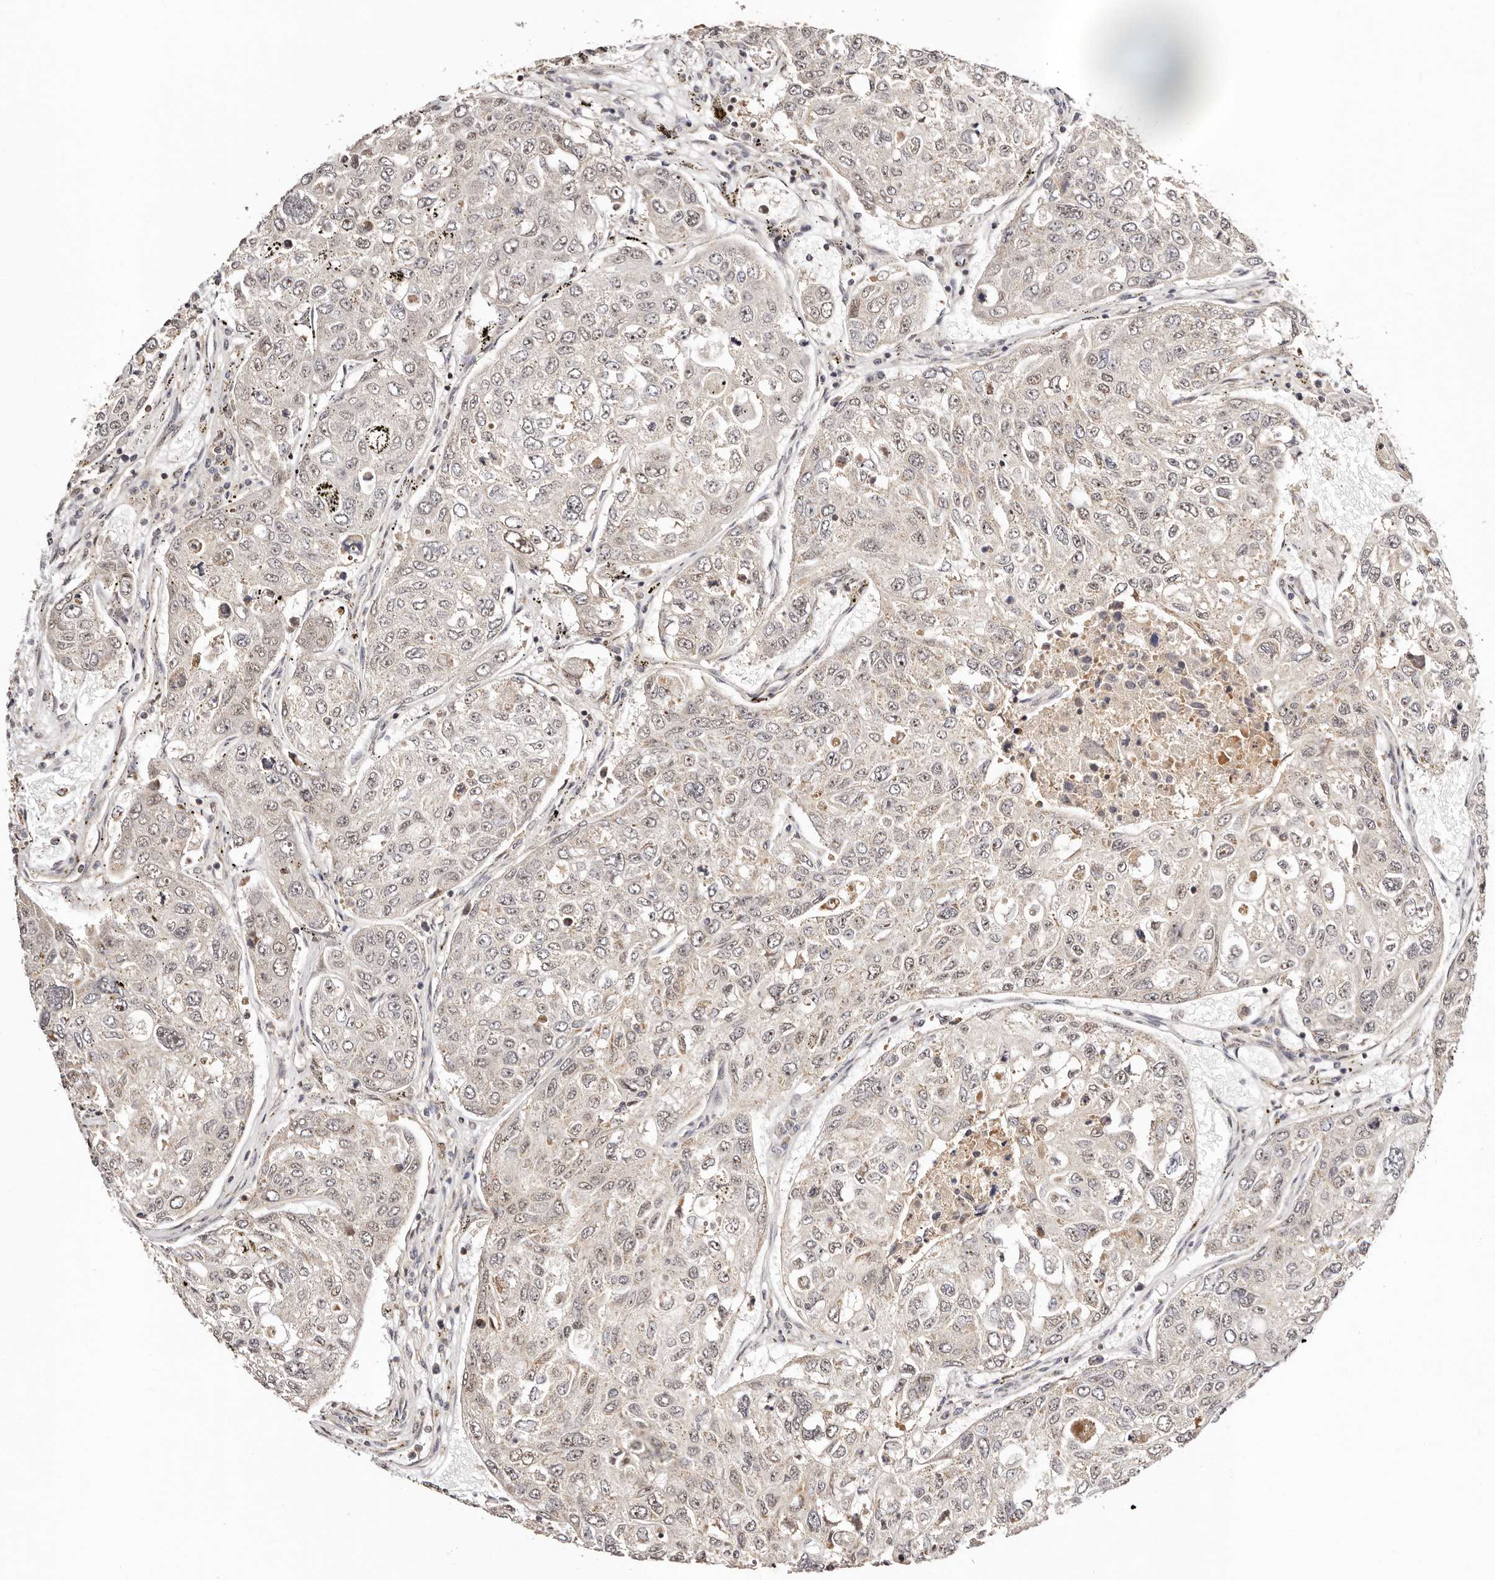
{"staining": {"intensity": "negative", "quantity": "none", "location": "none"}, "tissue": "urothelial cancer", "cell_type": "Tumor cells", "image_type": "cancer", "snomed": [{"axis": "morphology", "description": "Urothelial carcinoma, High grade"}, {"axis": "topography", "description": "Lymph node"}, {"axis": "topography", "description": "Urinary bladder"}], "caption": "Immunohistochemistry (IHC) of urothelial cancer displays no staining in tumor cells.", "gene": "CTNNBL1", "patient": {"sex": "male", "age": 51}}